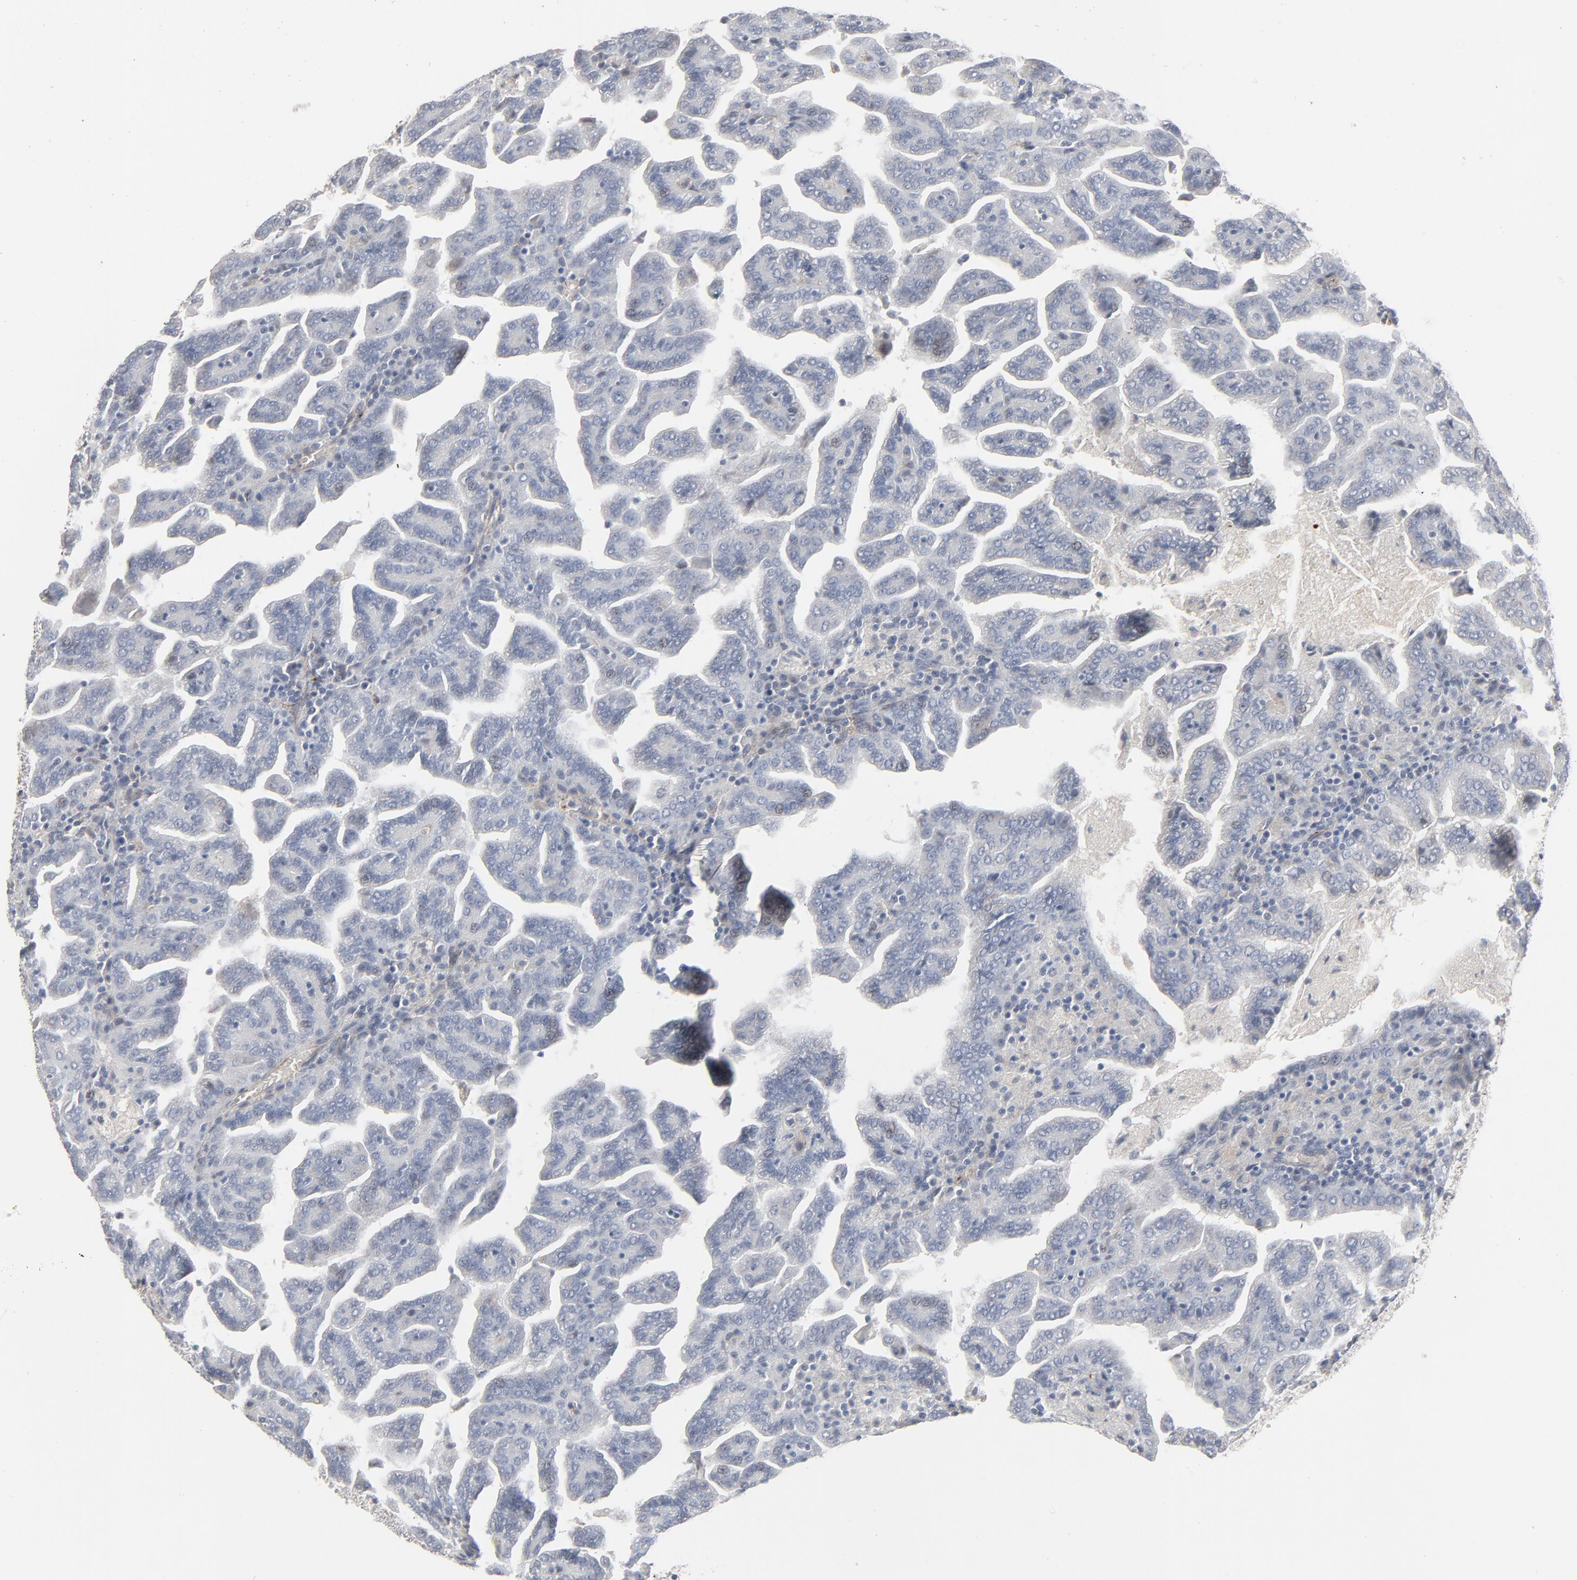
{"staining": {"intensity": "negative", "quantity": "none", "location": "none"}, "tissue": "renal cancer", "cell_type": "Tumor cells", "image_type": "cancer", "snomed": [{"axis": "morphology", "description": "Adenocarcinoma, NOS"}, {"axis": "topography", "description": "Kidney"}], "caption": "This is a histopathology image of immunohistochemistry (IHC) staining of renal adenocarcinoma, which shows no expression in tumor cells. (Brightfield microscopy of DAB immunohistochemistry (IHC) at high magnification).", "gene": "JAM3", "patient": {"sex": "male", "age": 61}}